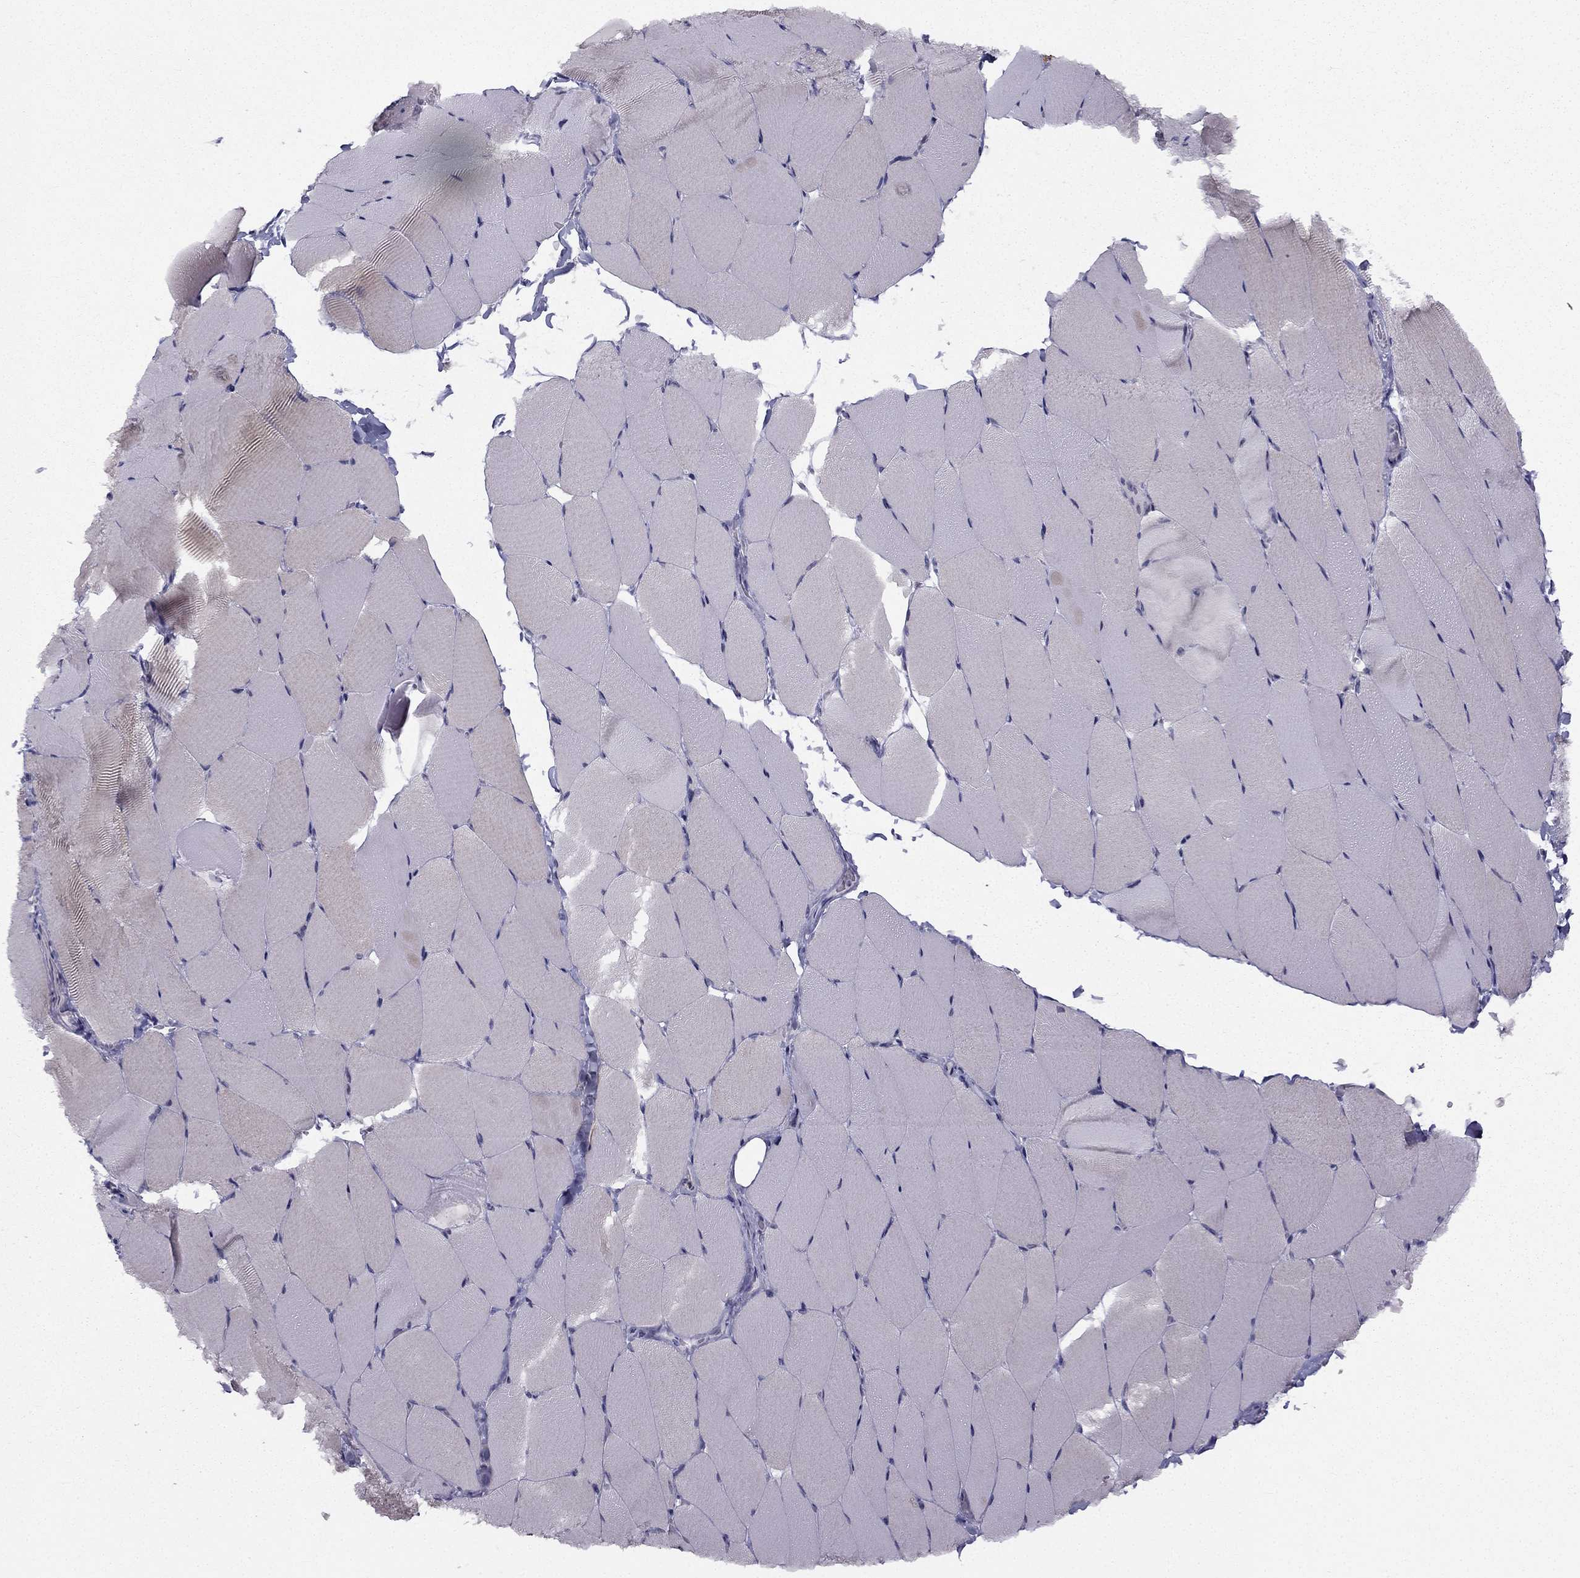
{"staining": {"intensity": "negative", "quantity": "none", "location": "none"}, "tissue": "skeletal muscle", "cell_type": "Myocytes", "image_type": "normal", "snomed": [{"axis": "morphology", "description": "Normal tissue, NOS"}, {"axis": "topography", "description": "Skeletal muscle"}], "caption": "High magnification brightfield microscopy of normal skeletal muscle stained with DAB (3,3'-diaminobenzidine) (brown) and counterstained with hematoxylin (blue): myocytes show no significant staining.", "gene": "TRPS1", "patient": {"sex": "female", "age": 37}}